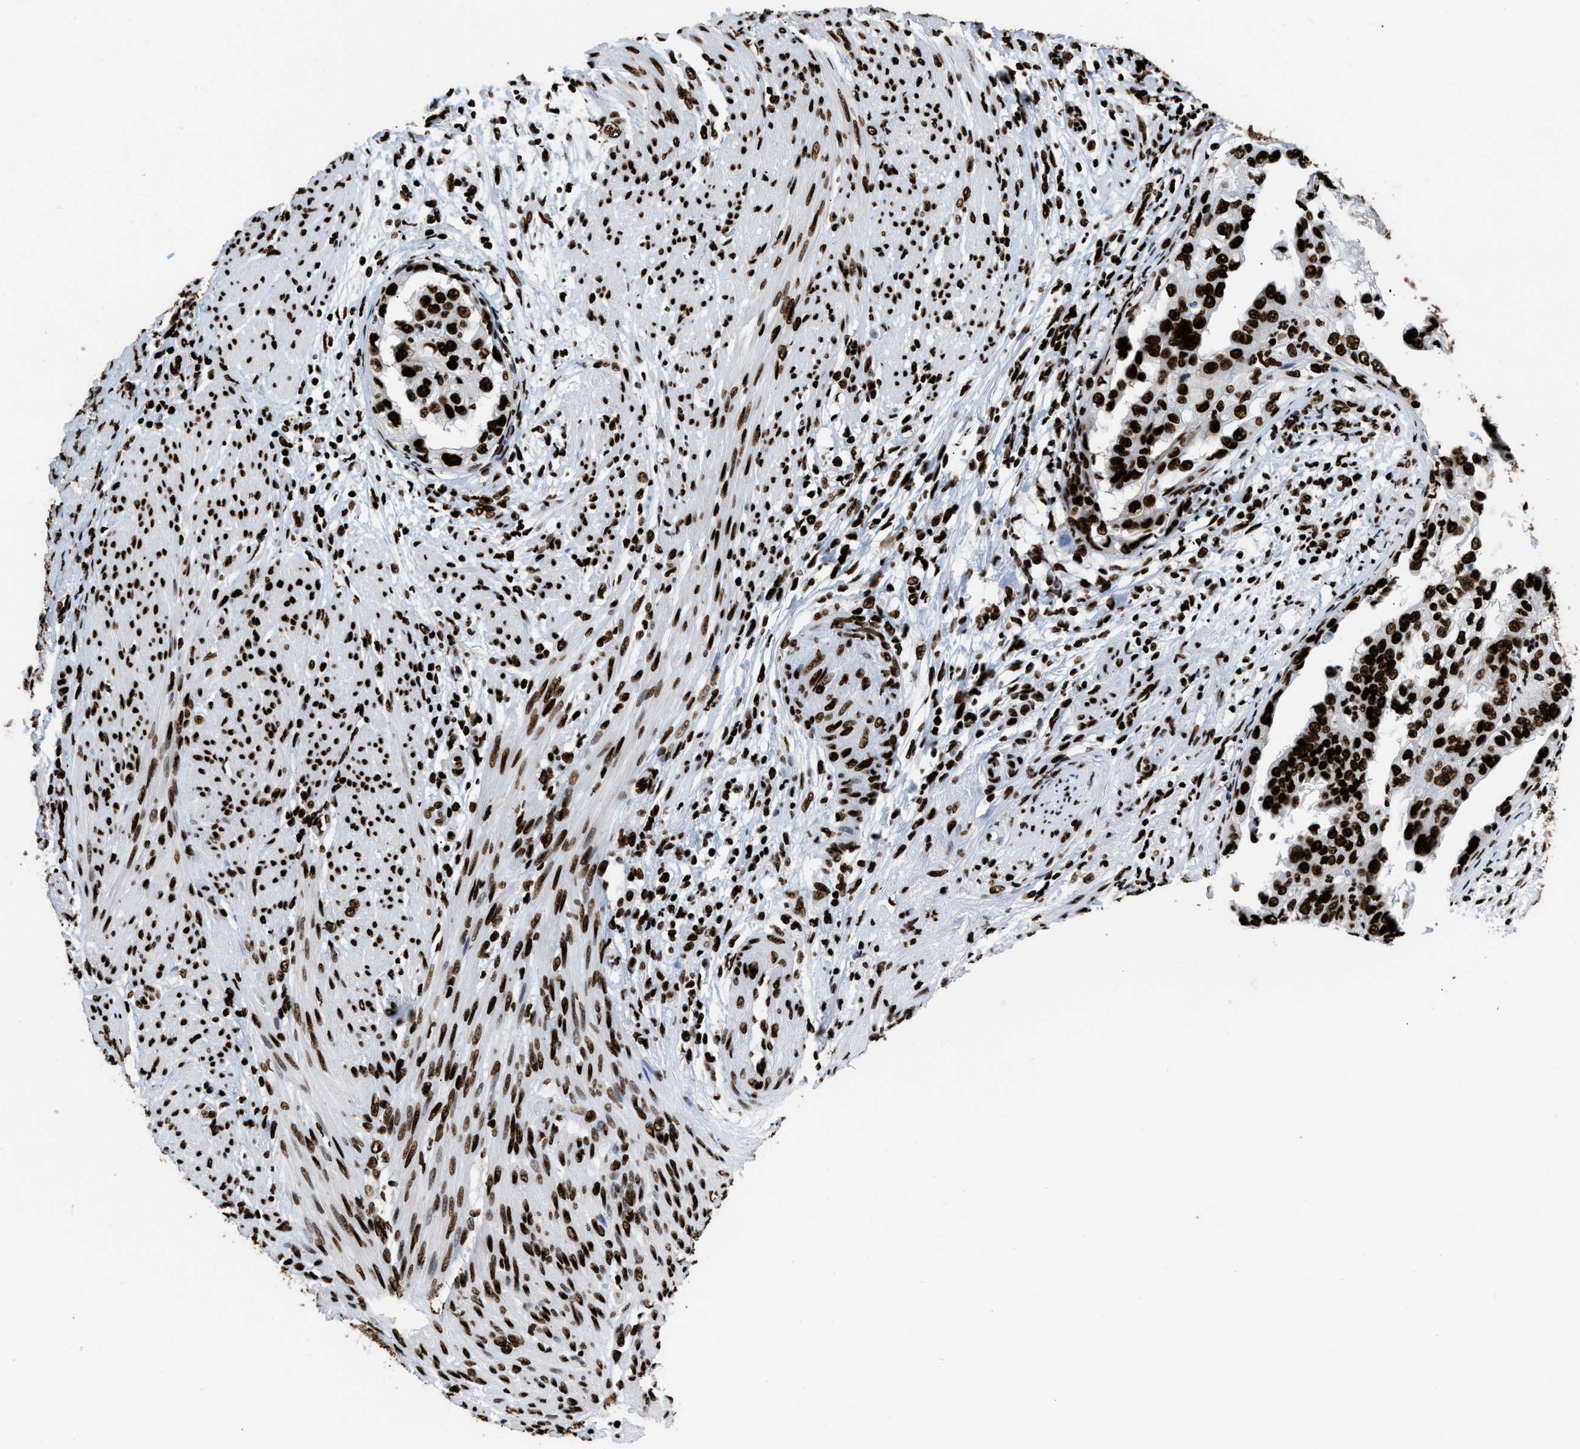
{"staining": {"intensity": "strong", "quantity": ">75%", "location": "nuclear"}, "tissue": "endometrial cancer", "cell_type": "Tumor cells", "image_type": "cancer", "snomed": [{"axis": "morphology", "description": "Adenocarcinoma, NOS"}, {"axis": "topography", "description": "Endometrium"}], "caption": "This histopathology image displays immunohistochemistry (IHC) staining of human endometrial adenocarcinoma, with high strong nuclear staining in approximately >75% of tumor cells.", "gene": "HNRNPM", "patient": {"sex": "female", "age": 85}}